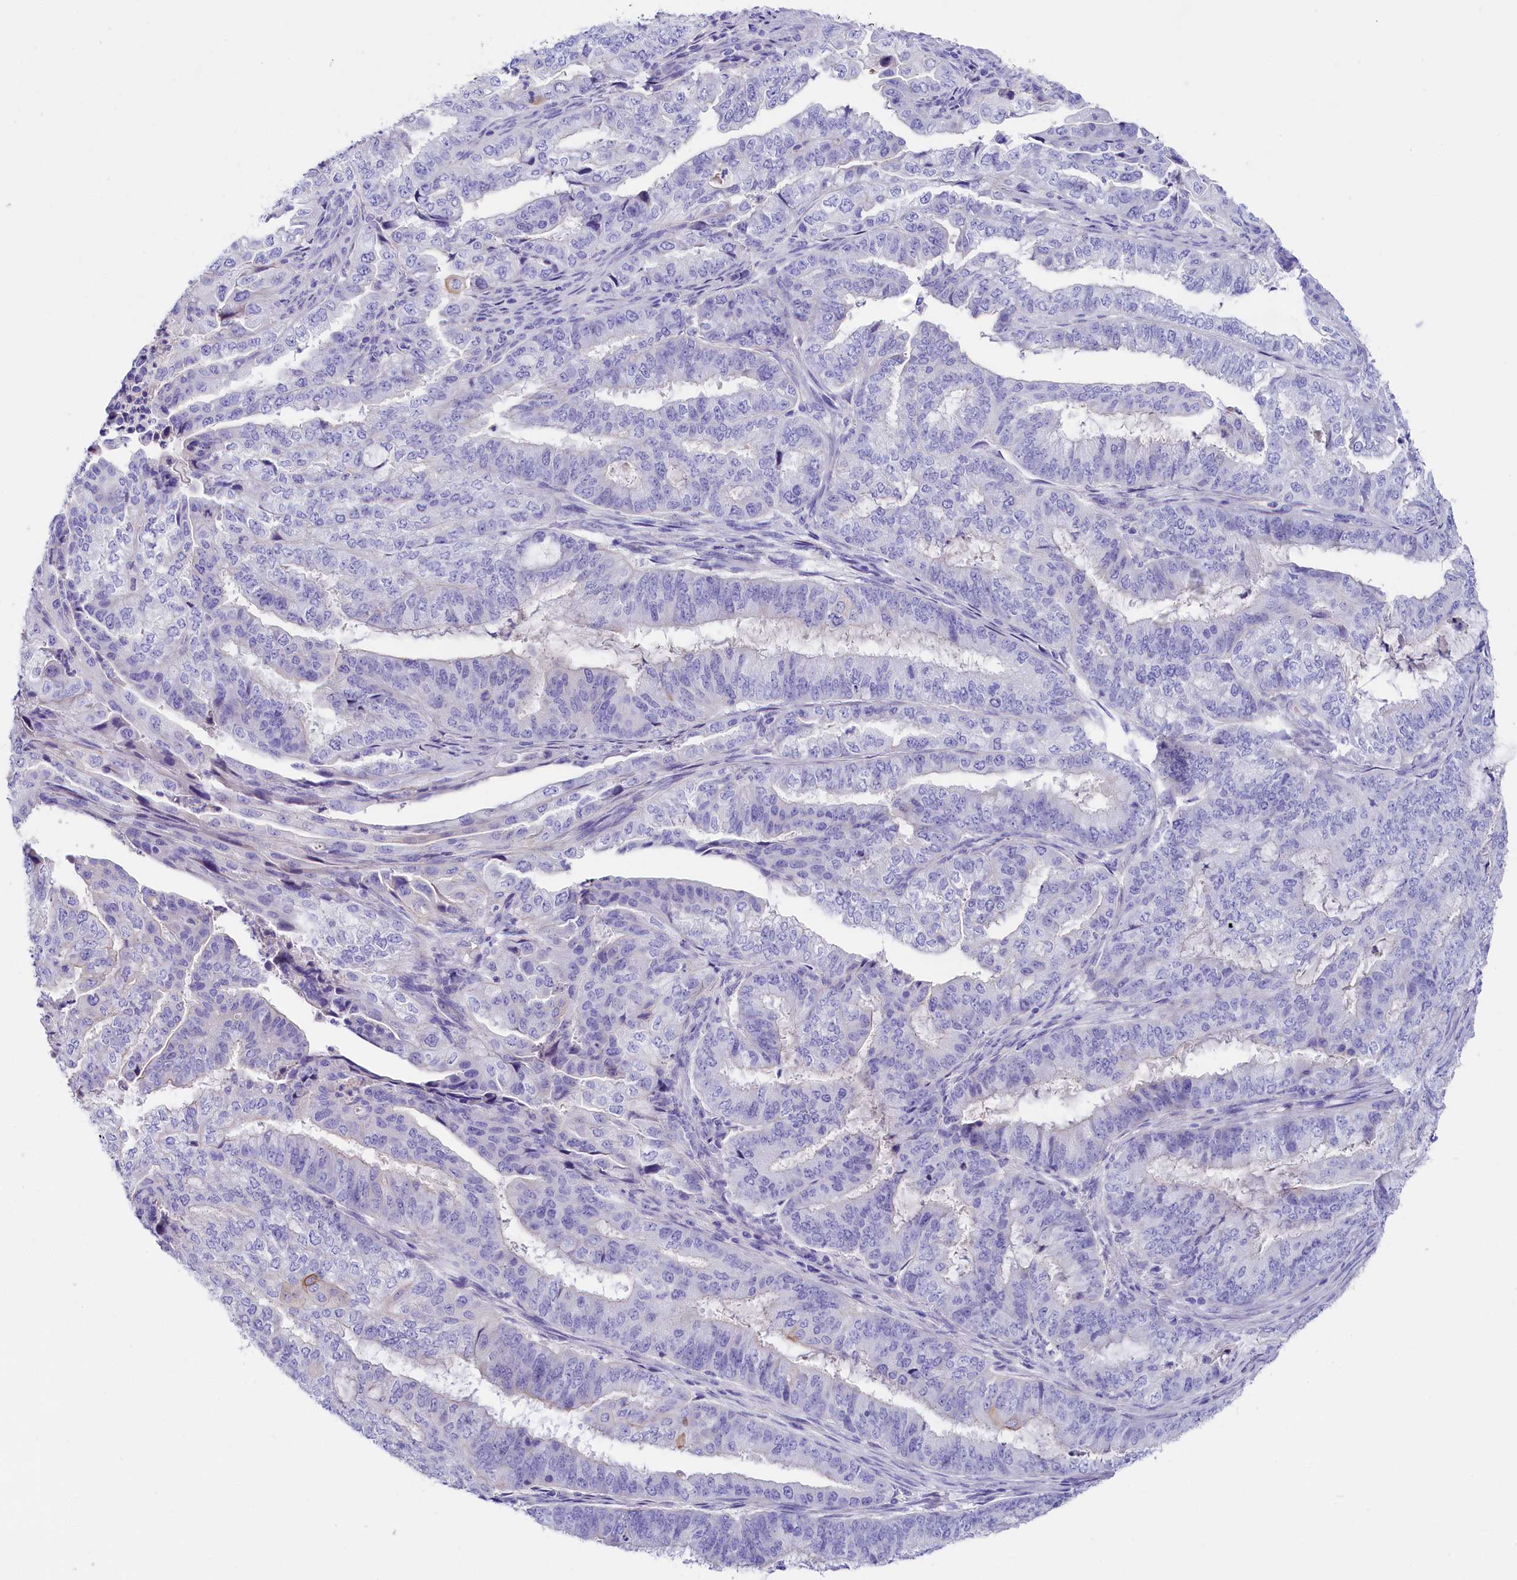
{"staining": {"intensity": "negative", "quantity": "none", "location": "none"}, "tissue": "endometrial cancer", "cell_type": "Tumor cells", "image_type": "cancer", "snomed": [{"axis": "morphology", "description": "Adenocarcinoma, NOS"}, {"axis": "topography", "description": "Endometrium"}], "caption": "Immunohistochemistry (IHC) micrograph of human endometrial adenocarcinoma stained for a protein (brown), which demonstrates no expression in tumor cells. The staining was performed using DAB to visualize the protein expression in brown, while the nuclei were stained in blue with hematoxylin (Magnification: 20x).", "gene": "SULT2A1", "patient": {"sex": "female", "age": 51}}